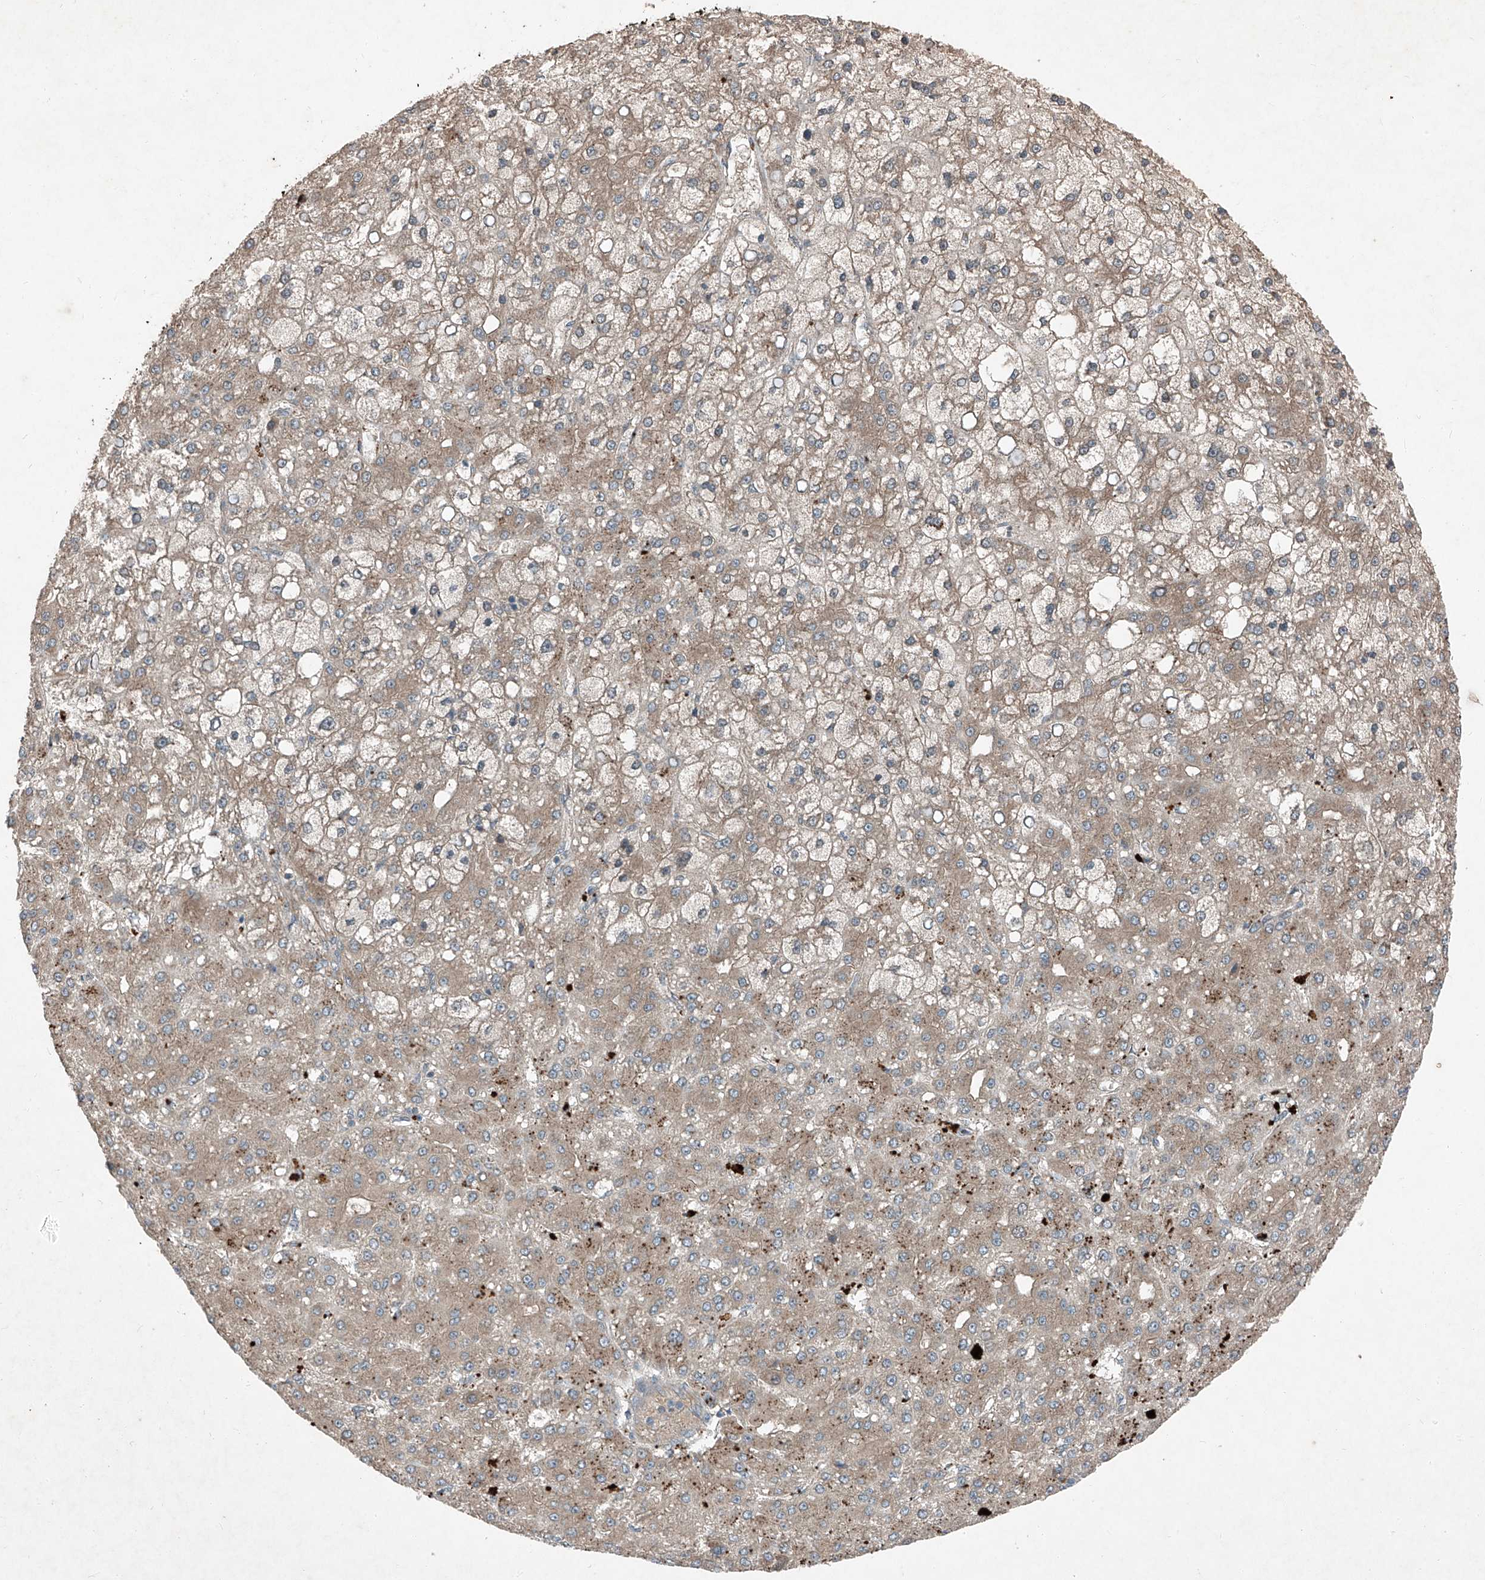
{"staining": {"intensity": "weak", "quantity": ">75%", "location": "cytoplasmic/membranous"}, "tissue": "liver cancer", "cell_type": "Tumor cells", "image_type": "cancer", "snomed": [{"axis": "morphology", "description": "Carcinoma, Hepatocellular, NOS"}, {"axis": "topography", "description": "Liver"}], "caption": "A brown stain highlights weak cytoplasmic/membranous staining of a protein in liver cancer tumor cells.", "gene": "FOXRED2", "patient": {"sex": "male", "age": 67}}